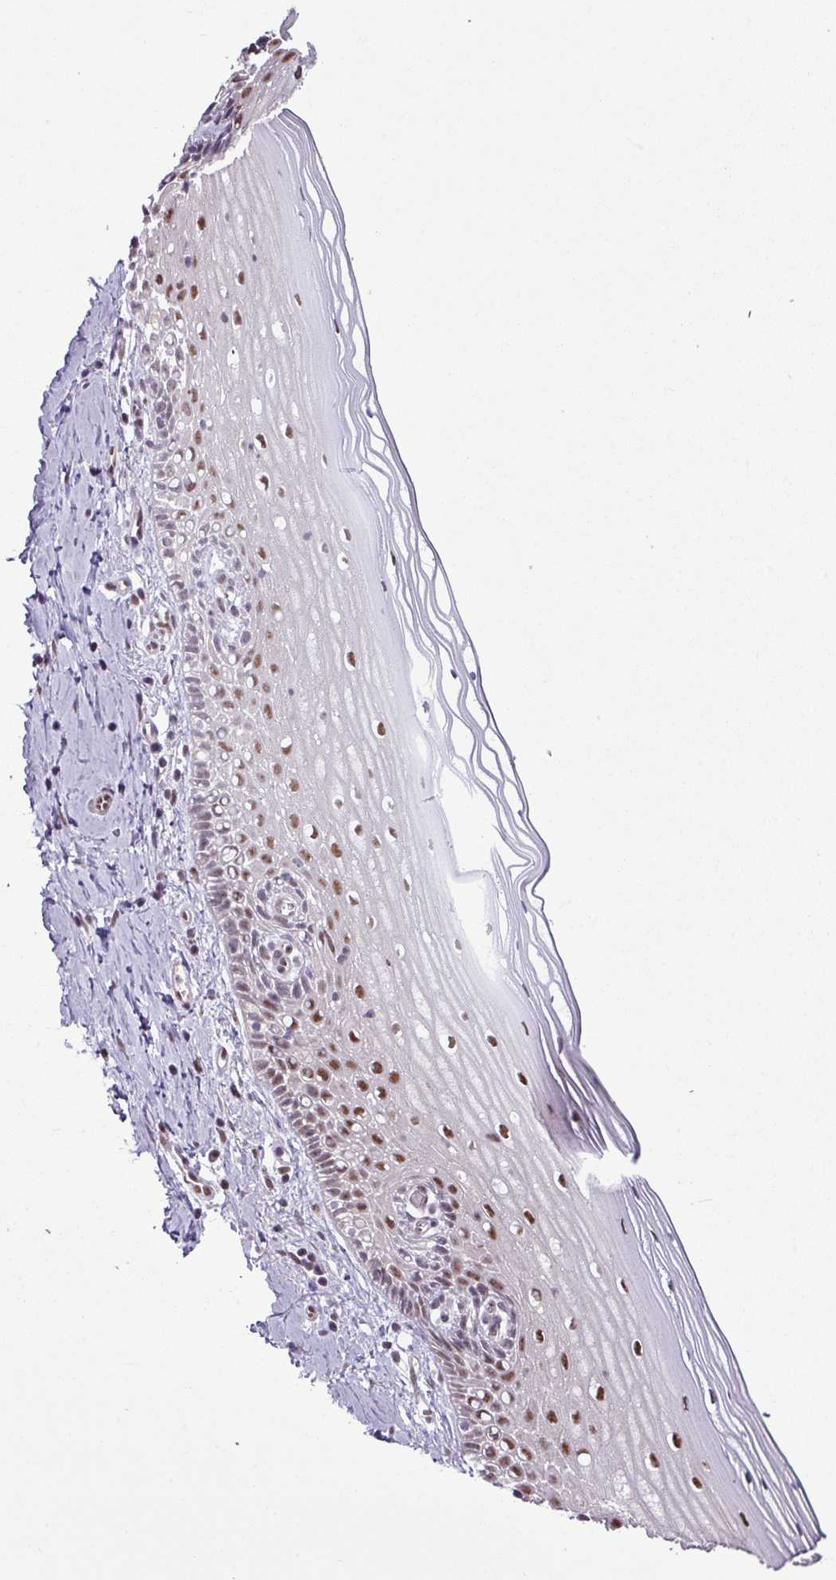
{"staining": {"intensity": "strong", "quantity": "25%-75%", "location": "nuclear"}, "tissue": "cervix", "cell_type": "Glandular cells", "image_type": "normal", "snomed": [{"axis": "morphology", "description": "Normal tissue, NOS"}, {"axis": "topography", "description": "Cervix"}], "caption": "A photomicrograph of cervix stained for a protein shows strong nuclear brown staining in glandular cells. The staining is performed using DAB brown chromogen to label protein expression. The nuclei are counter-stained blue using hematoxylin.", "gene": "ZNF217", "patient": {"sex": "female", "age": 44}}